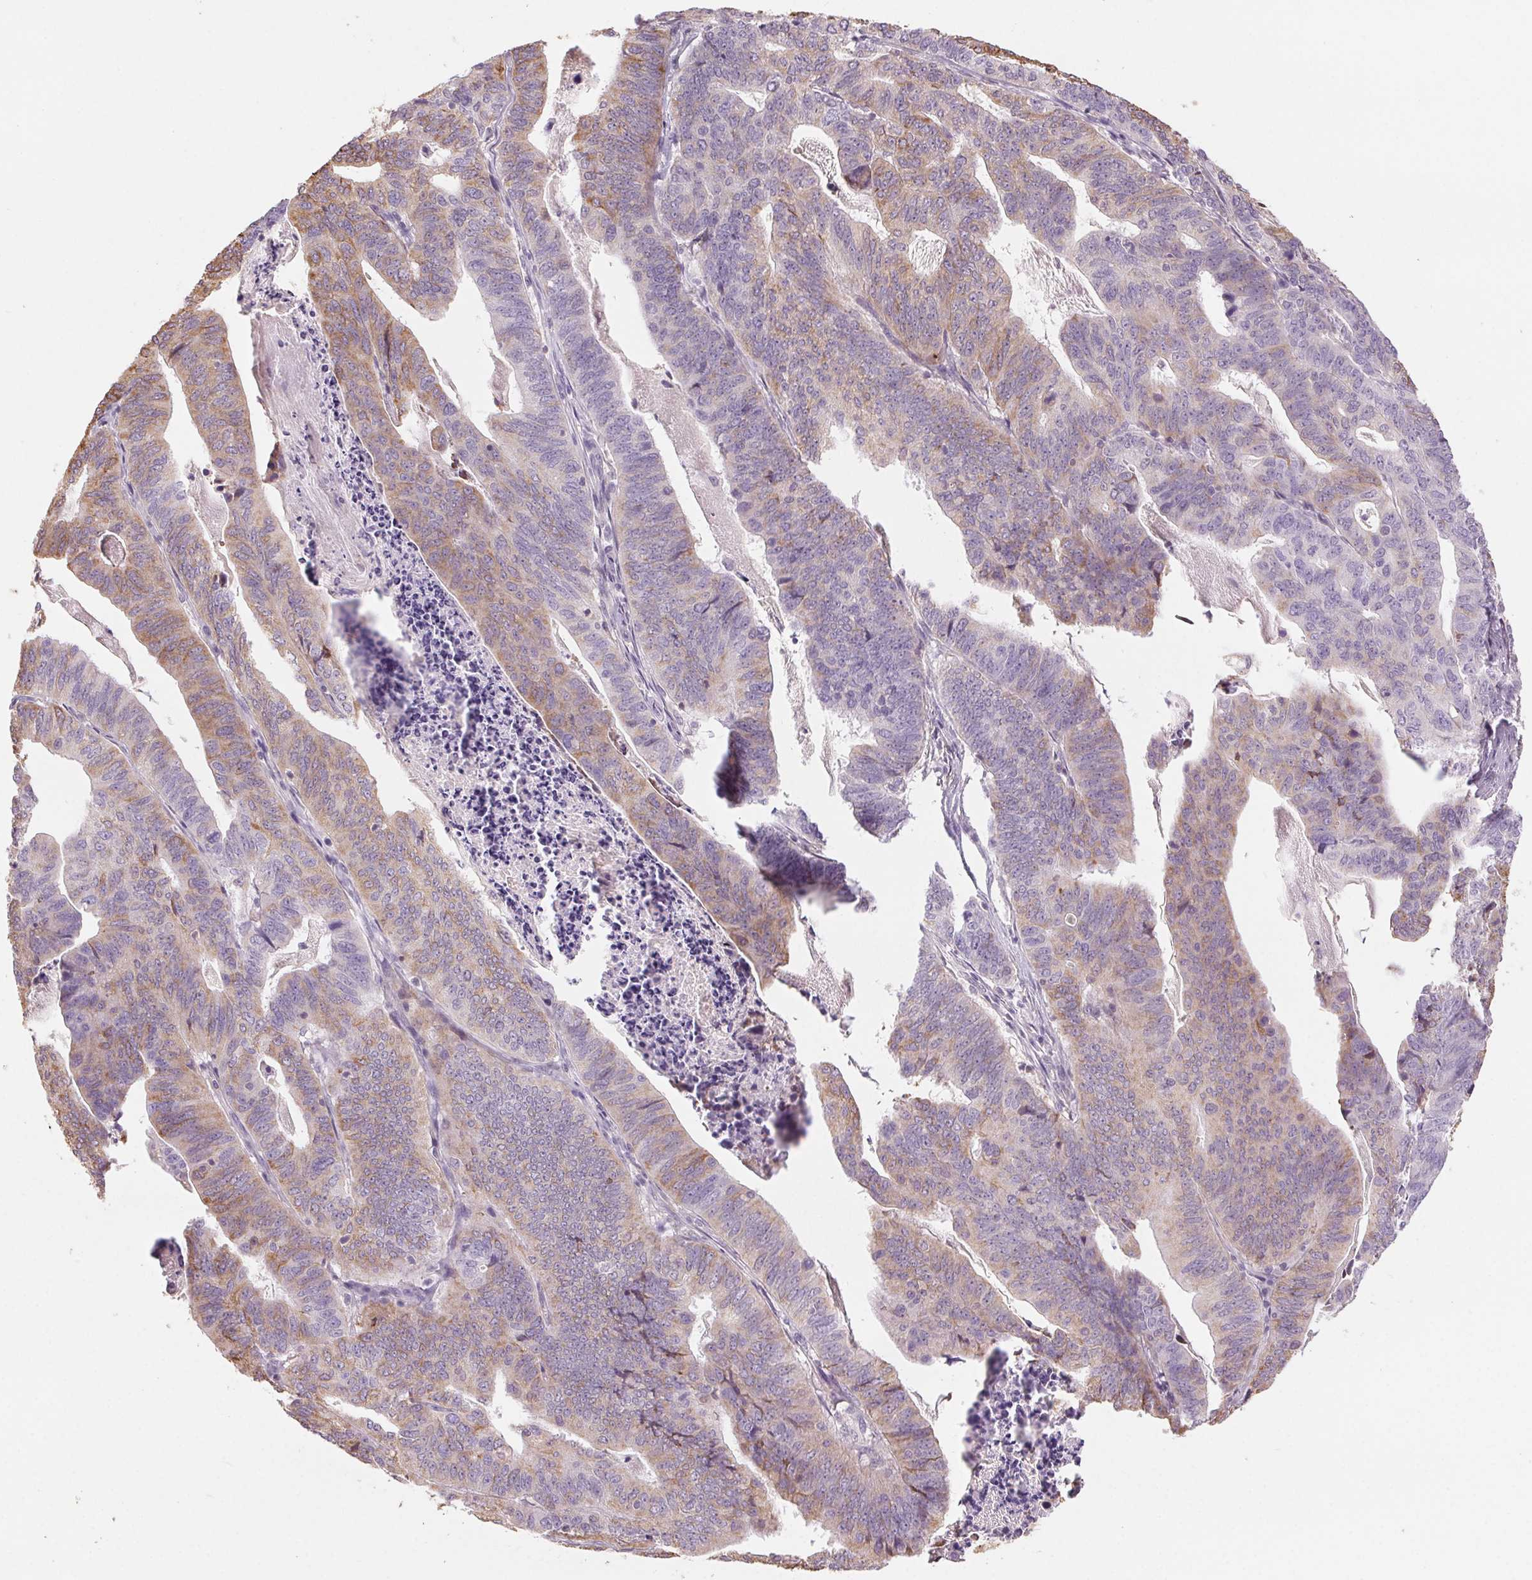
{"staining": {"intensity": "moderate", "quantity": "25%-75%", "location": "cytoplasmic/membranous"}, "tissue": "stomach cancer", "cell_type": "Tumor cells", "image_type": "cancer", "snomed": [{"axis": "morphology", "description": "Adenocarcinoma, NOS"}, {"axis": "topography", "description": "Stomach, upper"}], "caption": "Stomach adenocarcinoma stained with a brown dye reveals moderate cytoplasmic/membranous positive staining in approximately 25%-75% of tumor cells.", "gene": "HHLA2", "patient": {"sex": "female", "age": 67}}